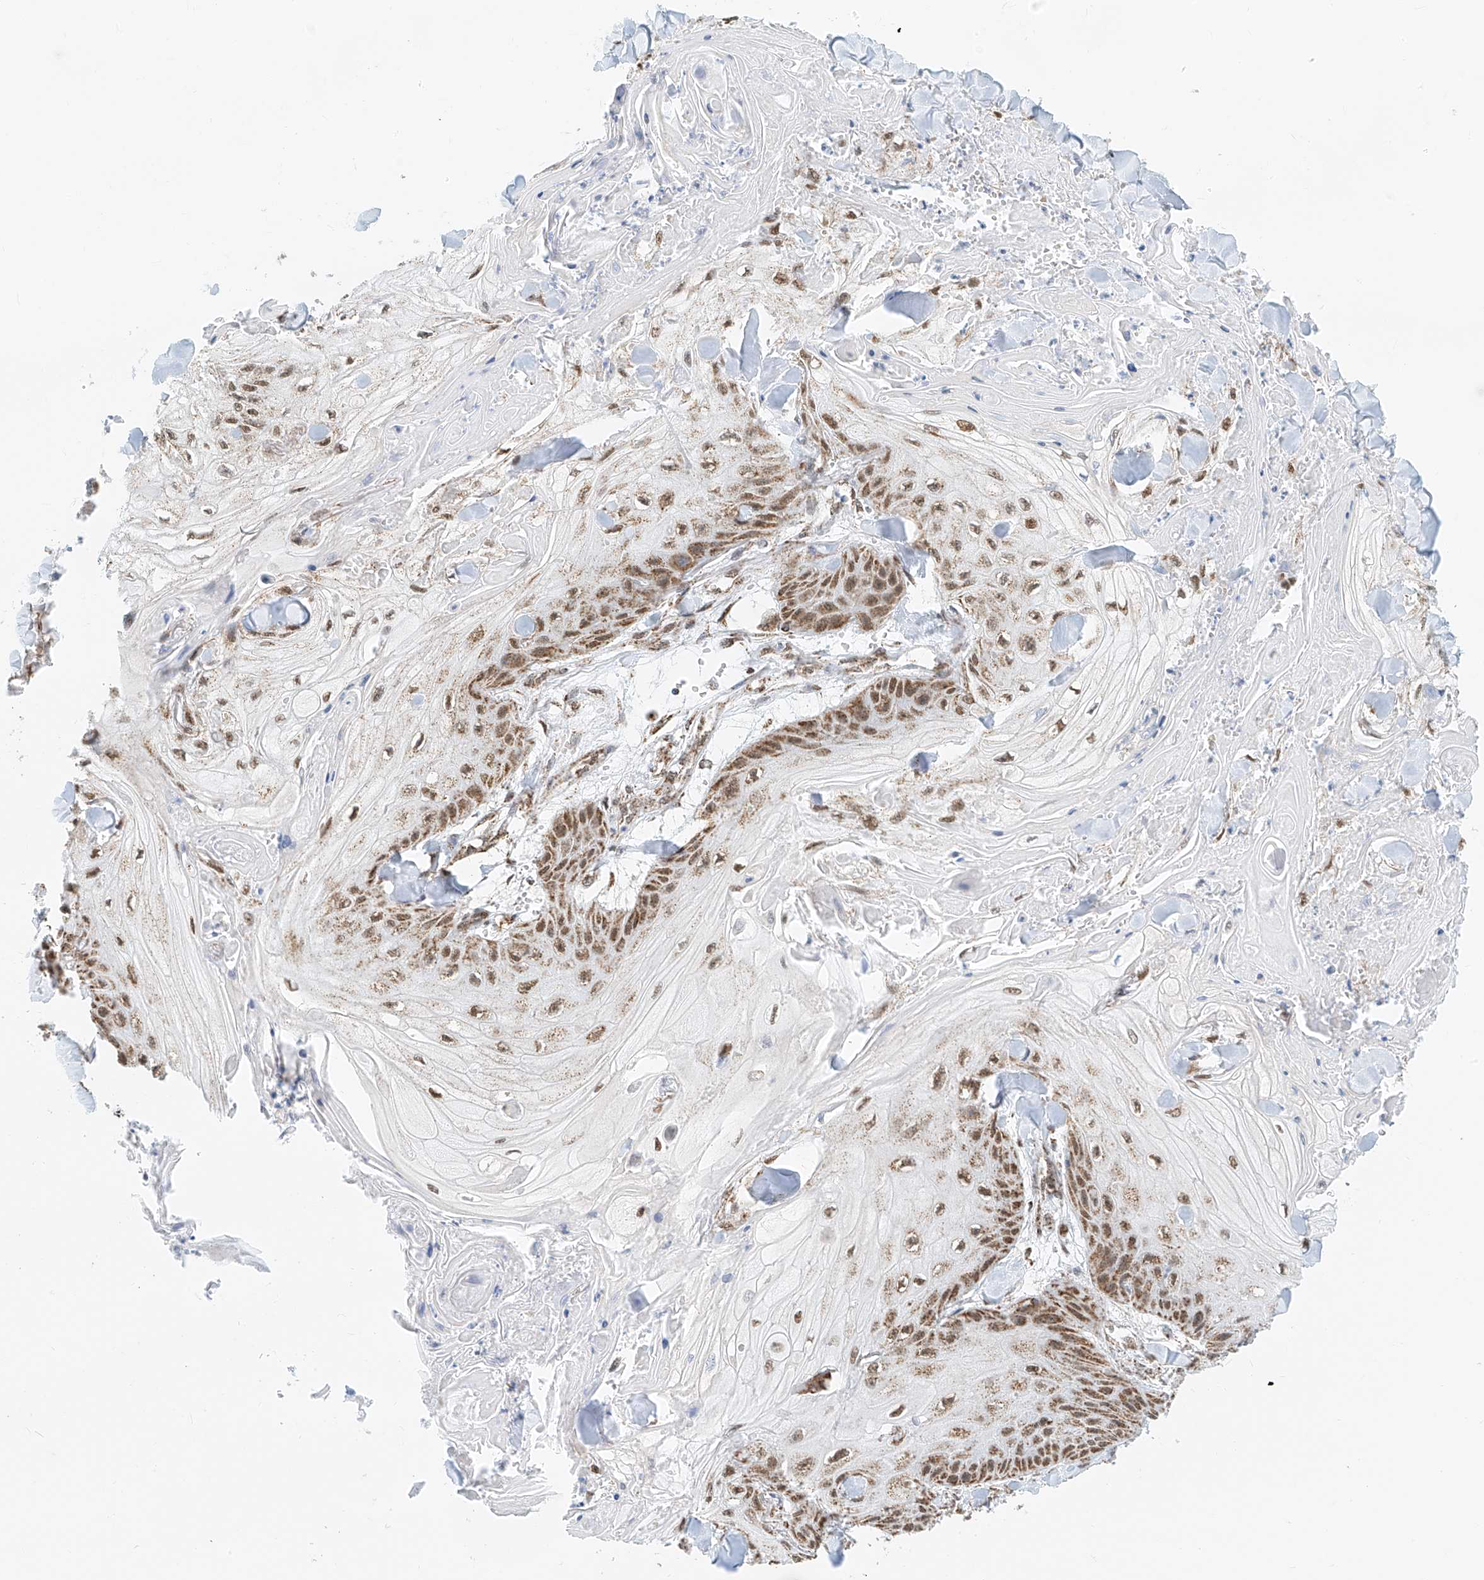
{"staining": {"intensity": "moderate", "quantity": ">75%", "location": "cytoplasmic/membranous,nuclear"}, "tissue": "skin cancer", "cell_type": "Tumor cells", "image_type": "cancer", "snomed": [{"axis": "morphology", "description": "Squamous cell carcinoma, NOS"}, {"axis": "topography", "description": "Skin"}], "caption": "High-magnification brightfield microscopy of skin squamous cell carcinoma stained with DAB (3,3'-diaminobenzidine) (brown) and counterstained with hematoxylin (blue). tumor cells exhibit moderate cytoplasmic/membranous and nuclear expression is seen in approximately>75% of cells.", "gene": "NALCN", "patient": {"sex": "male", "age": 74}}